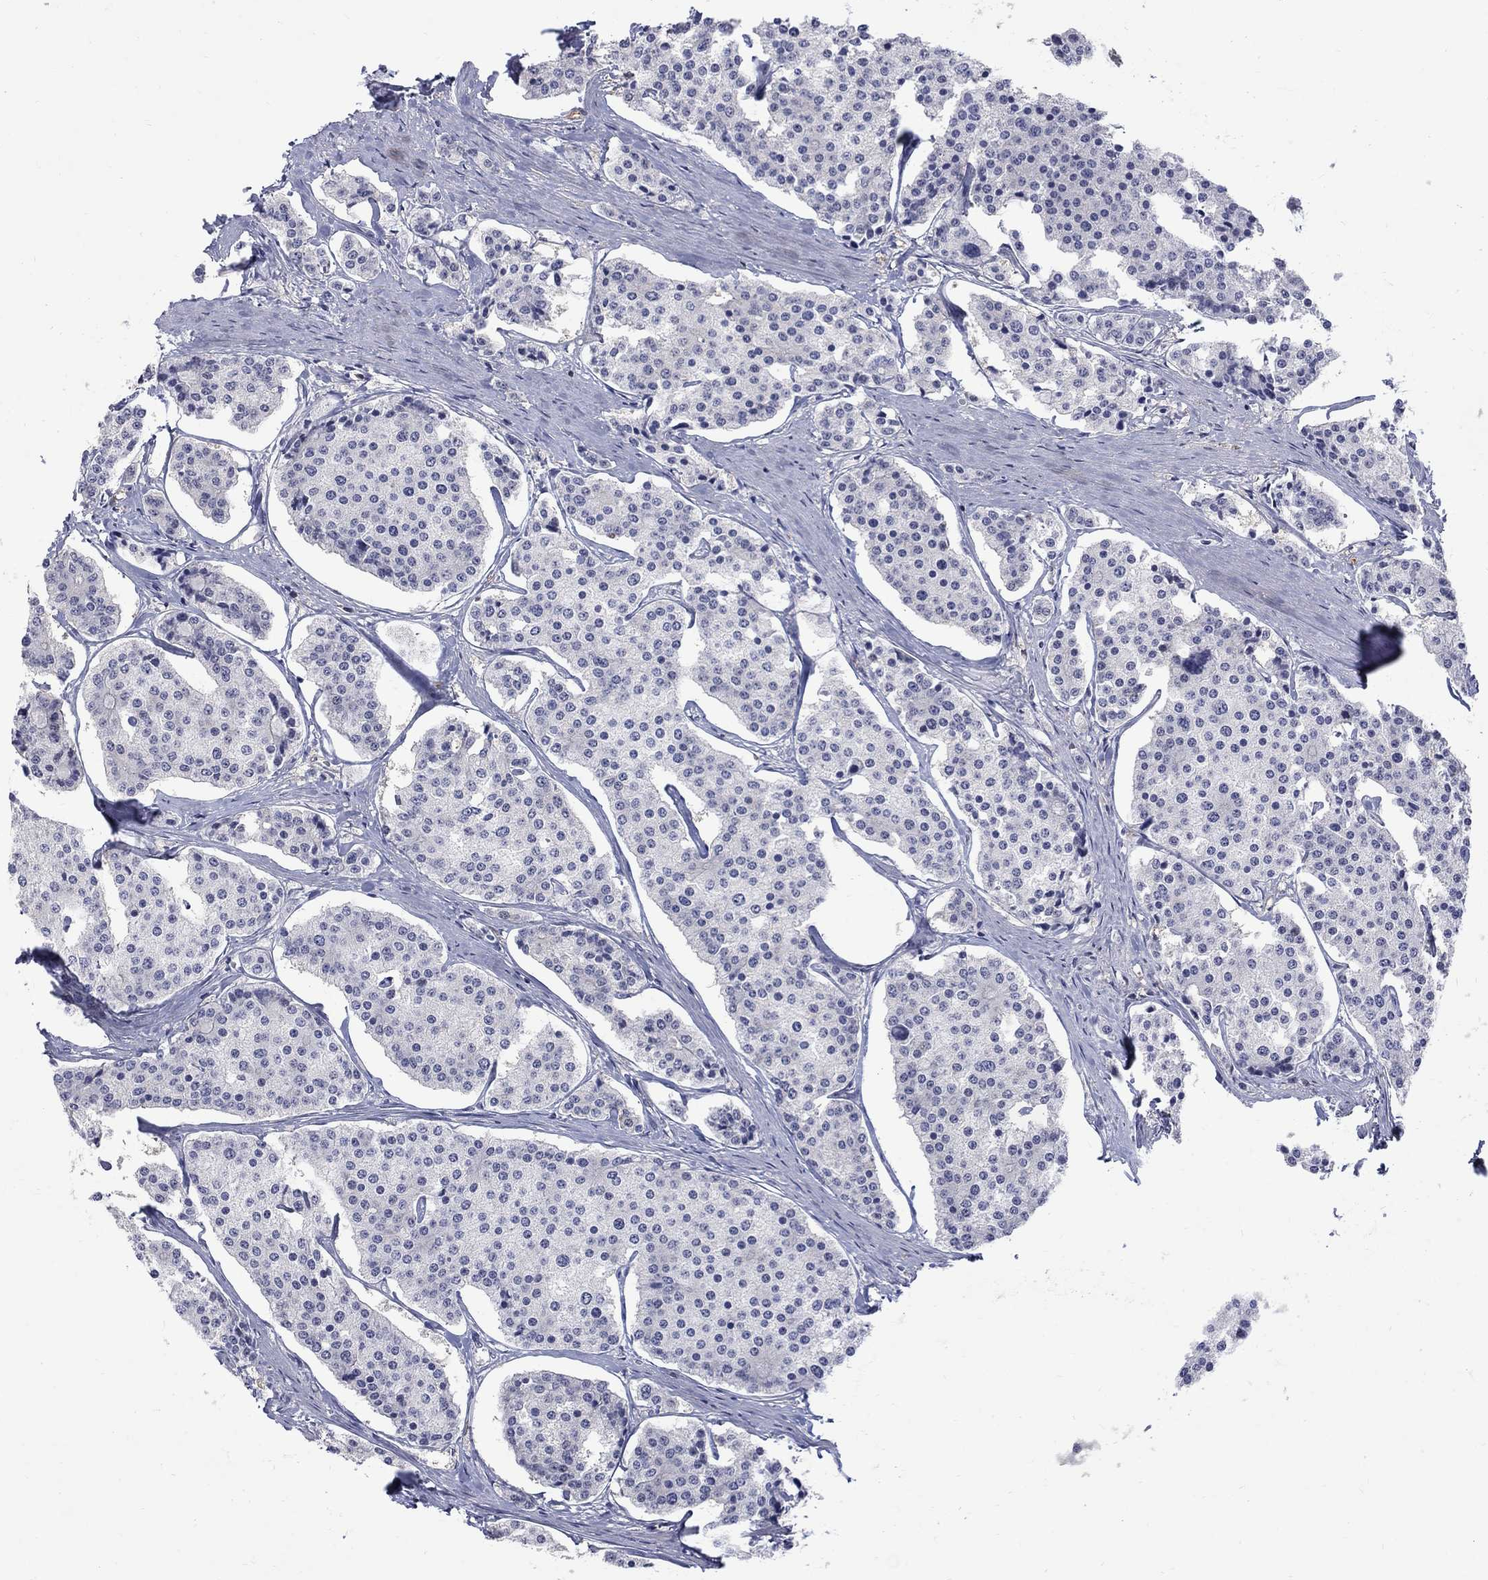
{"staining": {"intensity": "negative", "quantity": "none", "location": "none"}, "tissue": "carcinoid", "cell_type": "Tumor cells", "image_type": "cancer", "snomed": [{"axis": "morphology", "description": "Carcinoid, malignant, NOS"}, {"axis": "topography", "description": "Small intestine"}], "caption": "High power microscopy micrograph of an immunohistochemistry (IHC) image of malignant carcinoid, revealing no significant expression in tumor cells.", "gene": "HKDC1", "patient": {"sex": "female", "age": 65}}